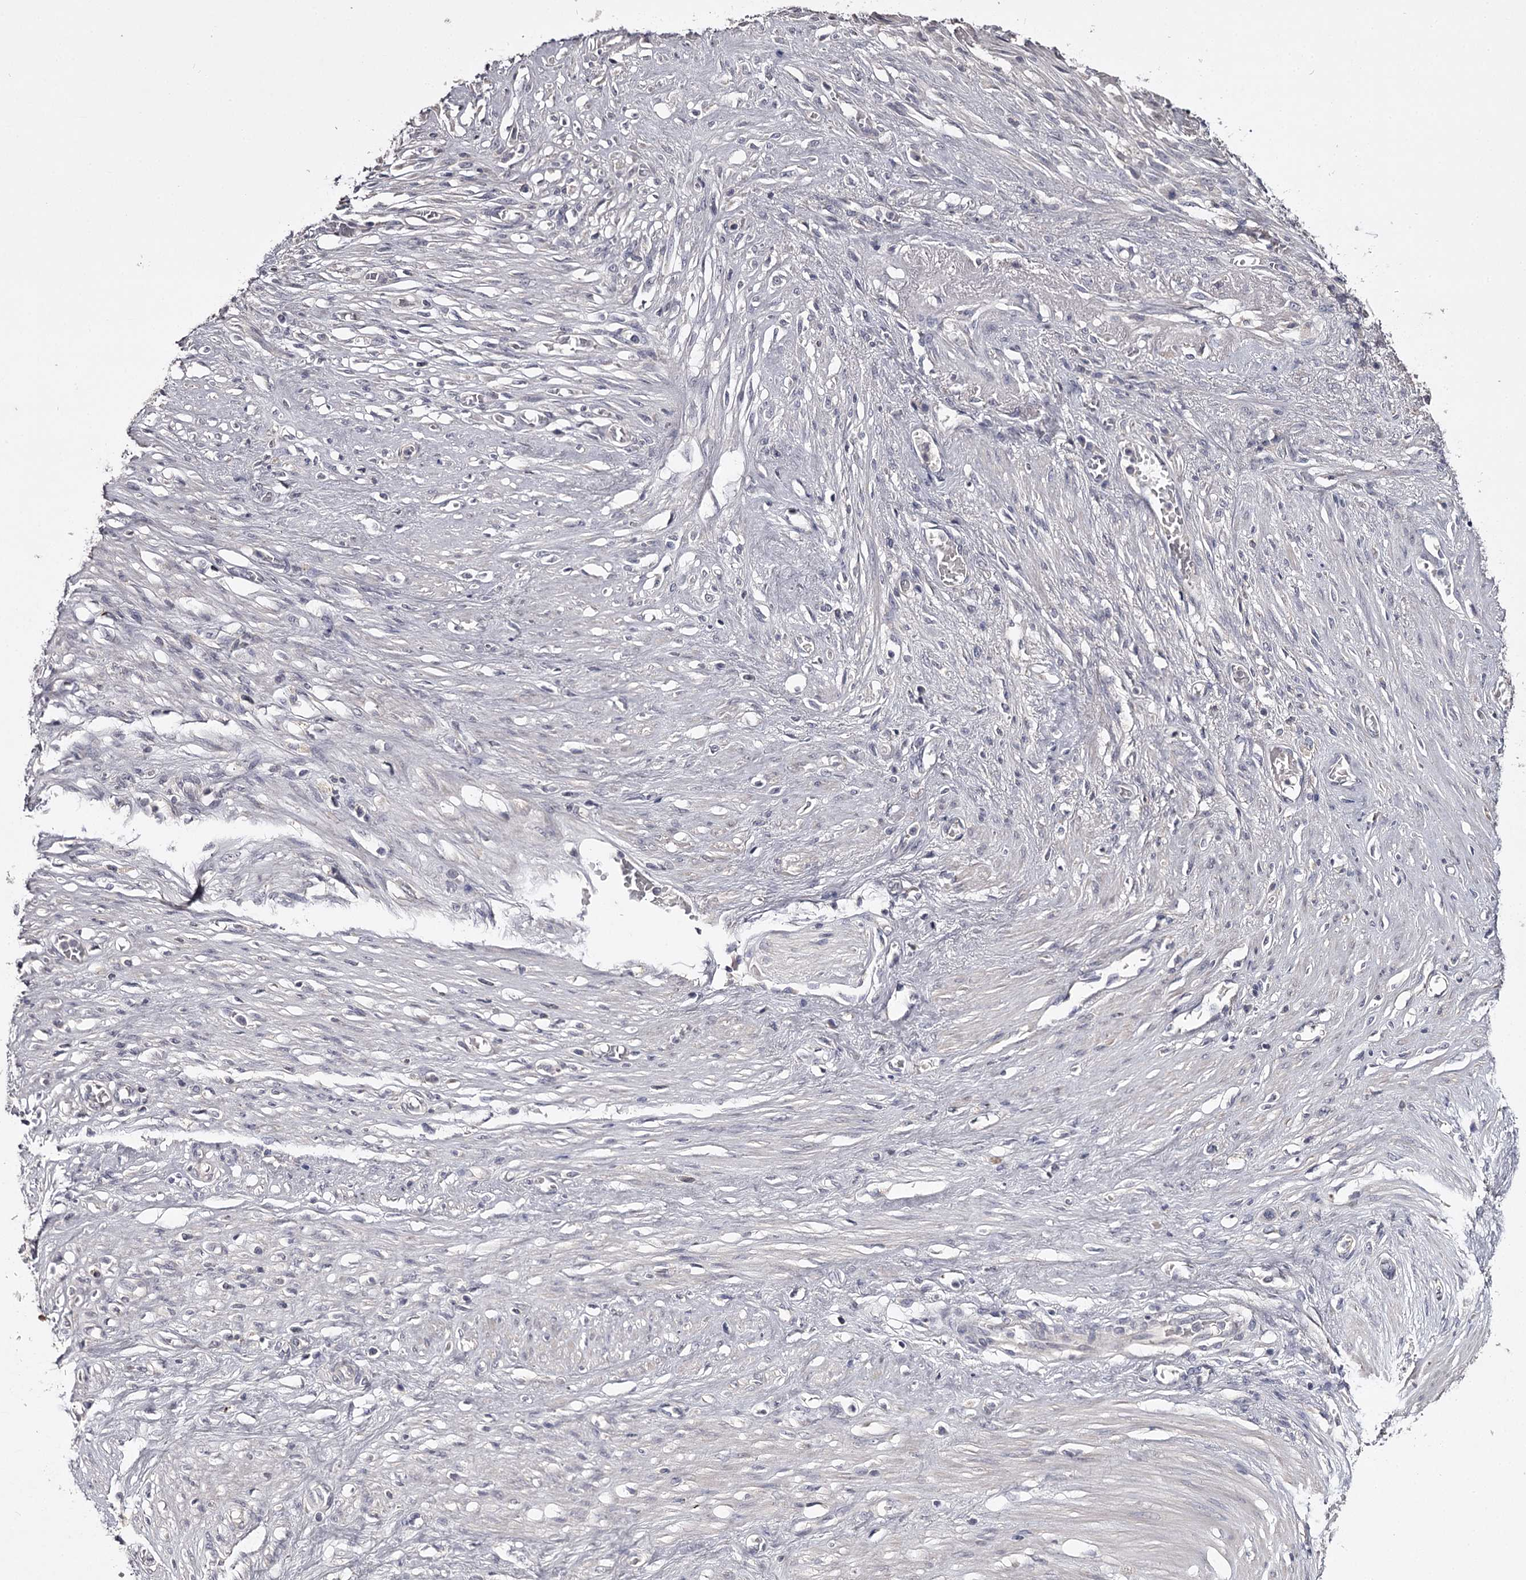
{"staining": {"intensity": "negative", "quantity": "none", "location": "none"}, "tissue": "stomach cancer", "cell_type": "Tumor cells", "image_type": "cancer", "snomed": [{"axis": "morphology", "description": "Adenocarcinoma, NOS"}, {"axis": "morphology", "description": "Adenocarcinoma, High grade"}, {"axis": "topography", "description": "Stomach, upper"}, {"axis": "topography", "description": "Stomach, lower"}], "caption": "An image of adenocarcinoma (stomach) stained for a protein exhibits no brown staining in tumor cells.", "gene": "PRM2", "patient": {"sex": "female", "age": 65}}